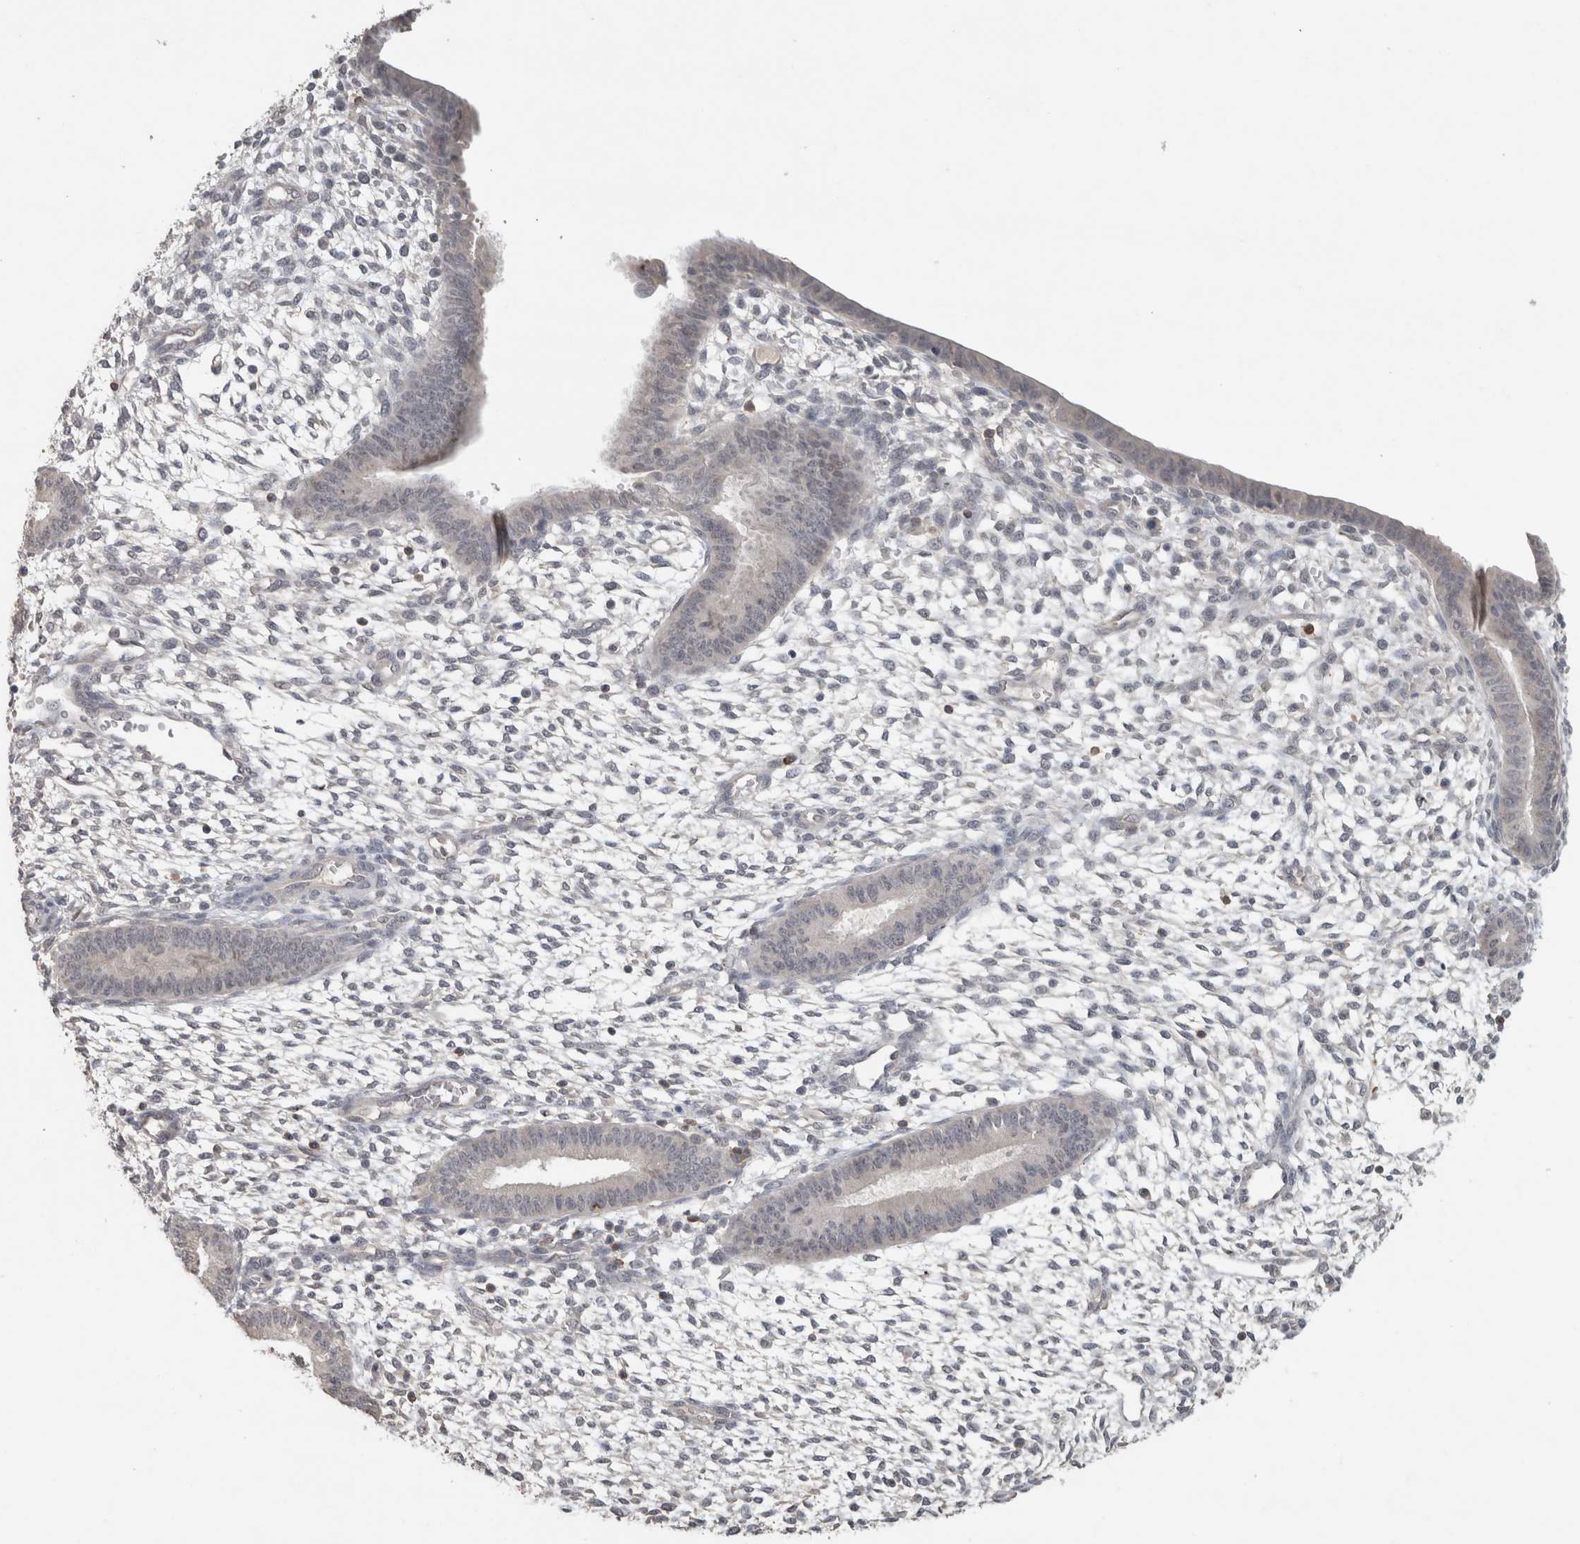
{"staining": {"intensity": "negative", "quantity": "none", "location": "none"}, "tissue": "endometrium", "cell_type": "Cells in endometrial stroma", "image_type": "normal", "snomed": [{"axis": "morphology", "description": "Normal tissue, NOS"}, {"axis": "topography", "description": "Endometrium"}], "caption": "An IHC image of normal endometrium is shown. There is no staining in cells in endometrial stroma of endometrium.", "gene": "TRAT1", "patient": {"sex": "female", "age": 46}}